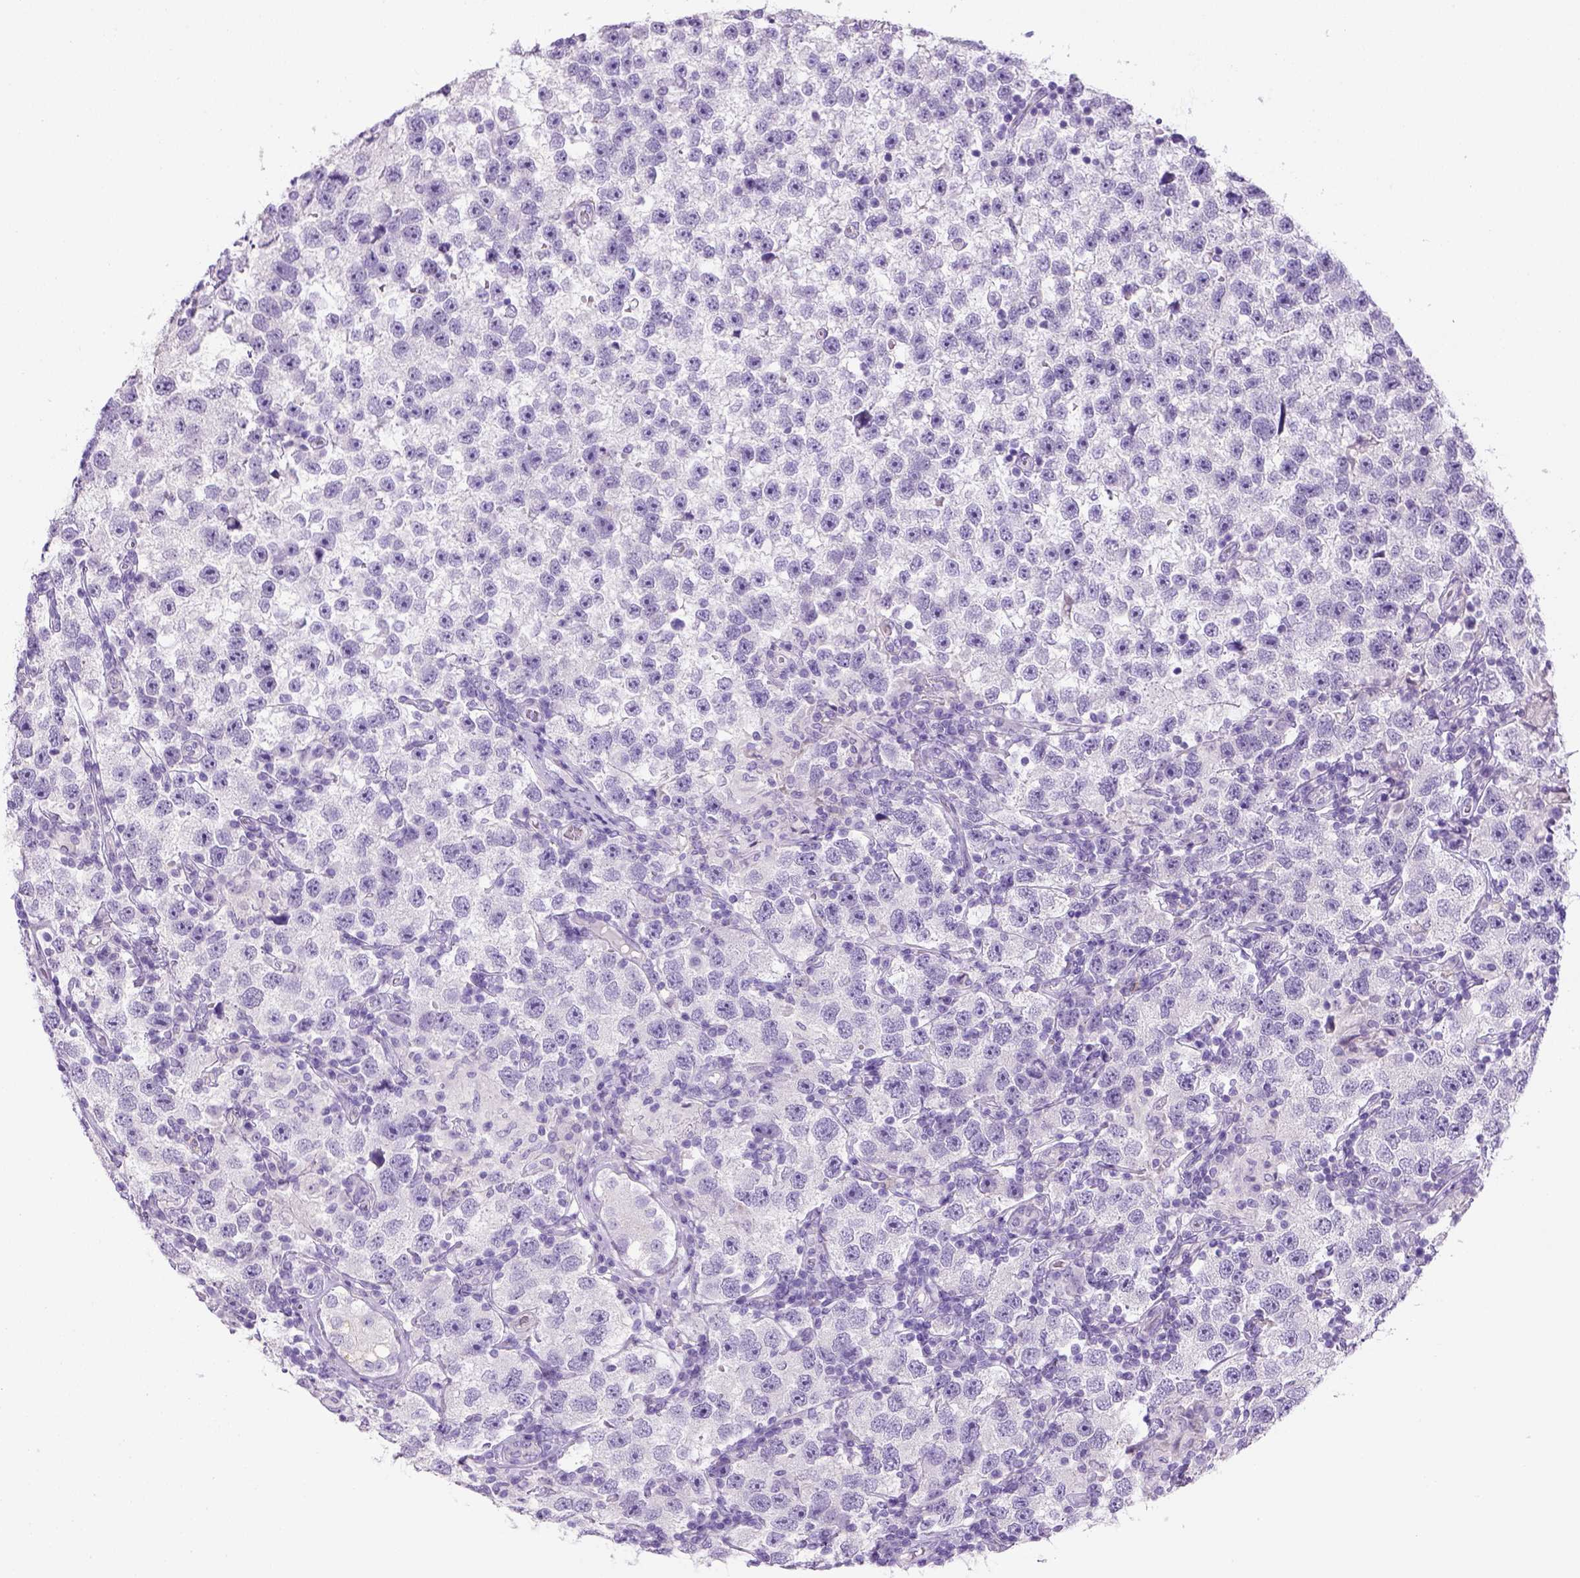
{"staining": {"intensity": "negative", "quantity": "none", "location": "none"}, "tissue": "testis cancer", "cell_type": "Tumor cells", "image_type": "cancer", "snomed": [{"axis": "morphology", "description": "Seminoma, NOS"}, {"axis": "topography", "description": "Testis"}], "caption": "There is no significant positivity in tumor cells of testis cancer (seminoma). (Brightfield microscopy of DAB immunohistochemistry (IHC) at high magnification).", "gene": "KRT71", "patient": {"sex": "male", "age": 26}}